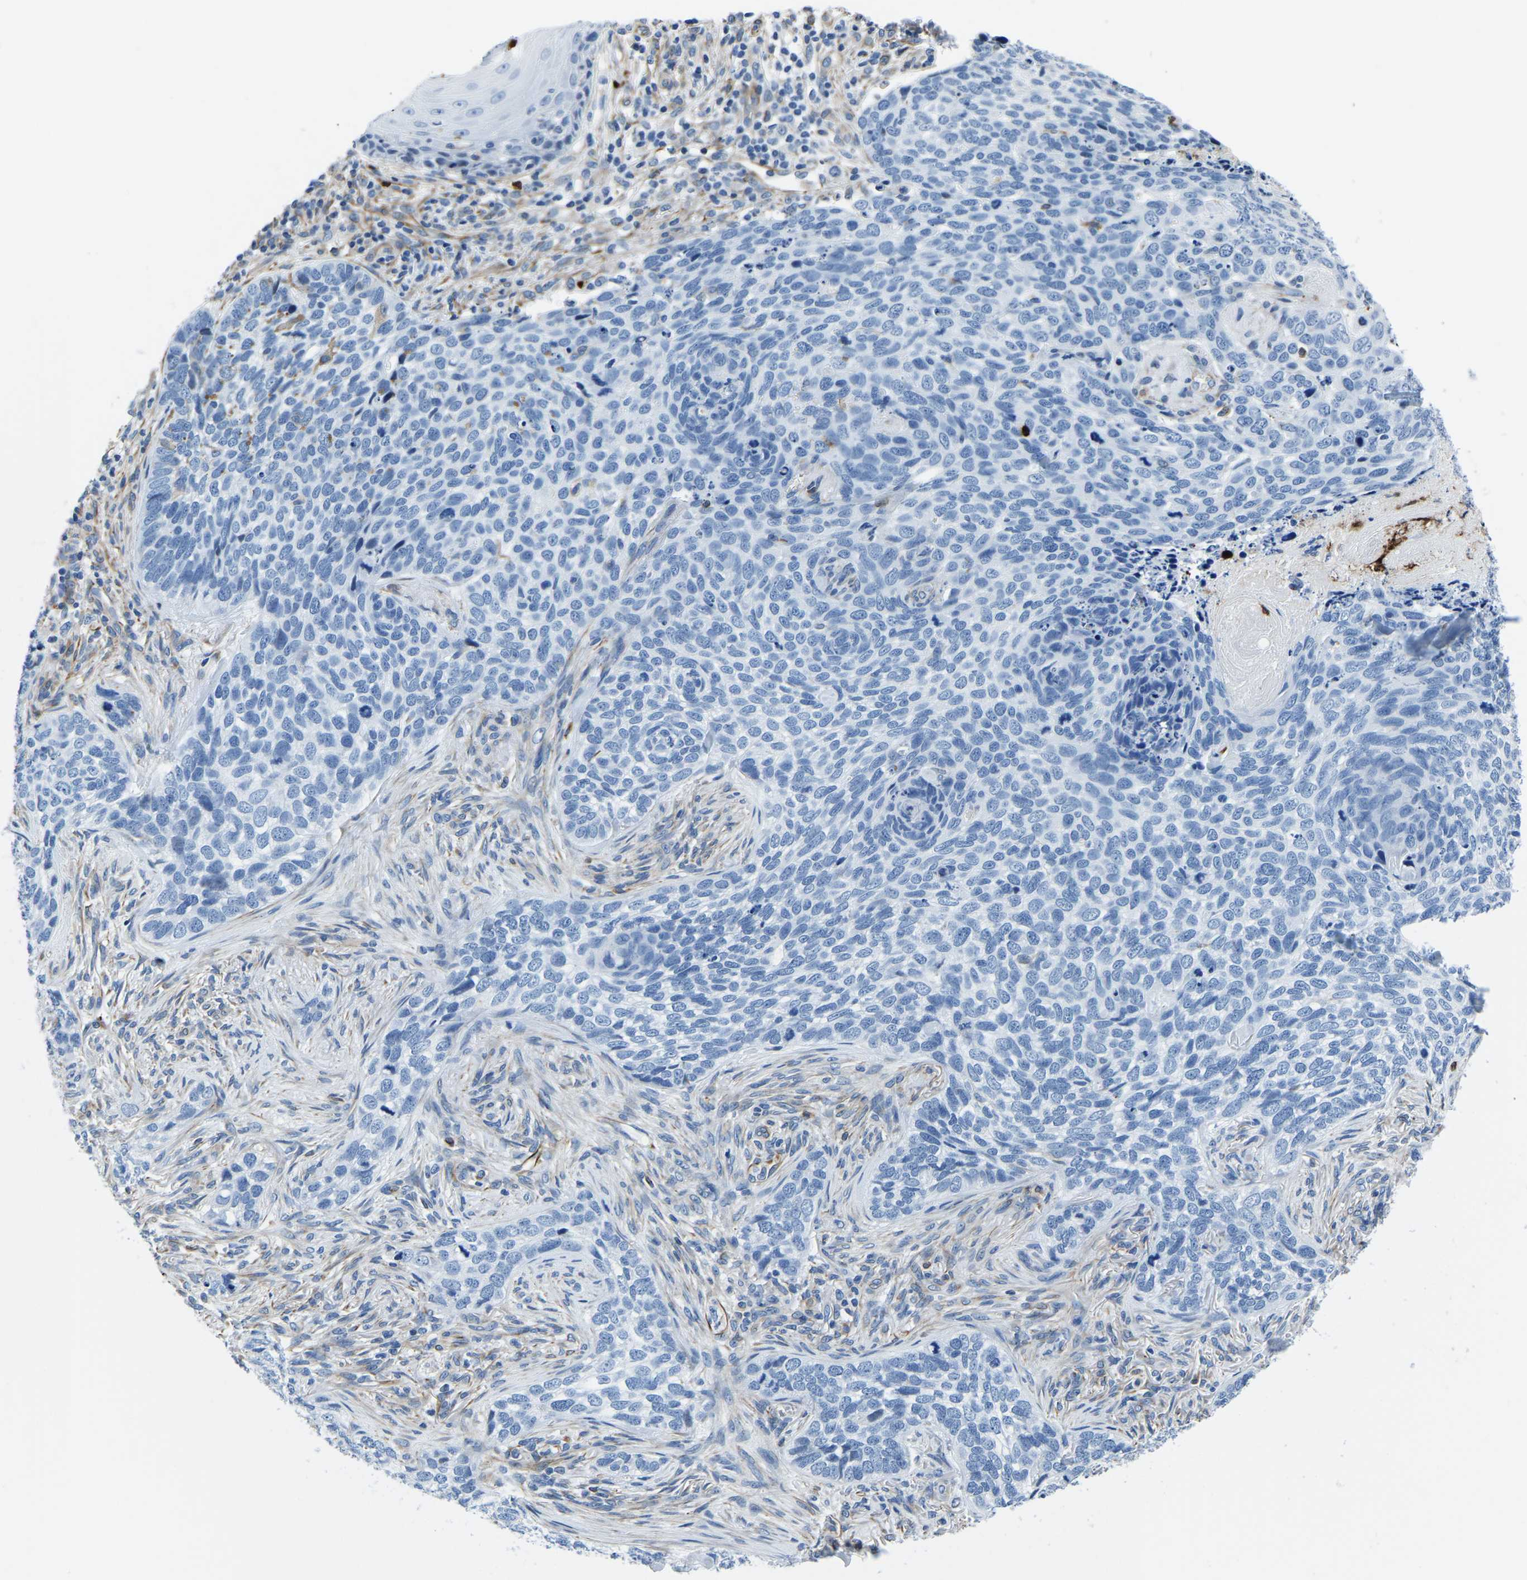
{"staining": {"intensity": "negative", "quantity": "none", "location": "none"}, "tissue": "skin cancer", "cell_type": "Tumor cells", "image_type": "cancer", "snomed": [{"axis": "morphology", "description": "Basal cell carcinoma"}, {"axis": "topography", "description": "Skin"}], "caption": "Immunohistochemistry (IHC) of human skin cancer shows no staining in tumor cells.", "gene": "MS4A3", "patient": {"sex": "female", "age": 64}}